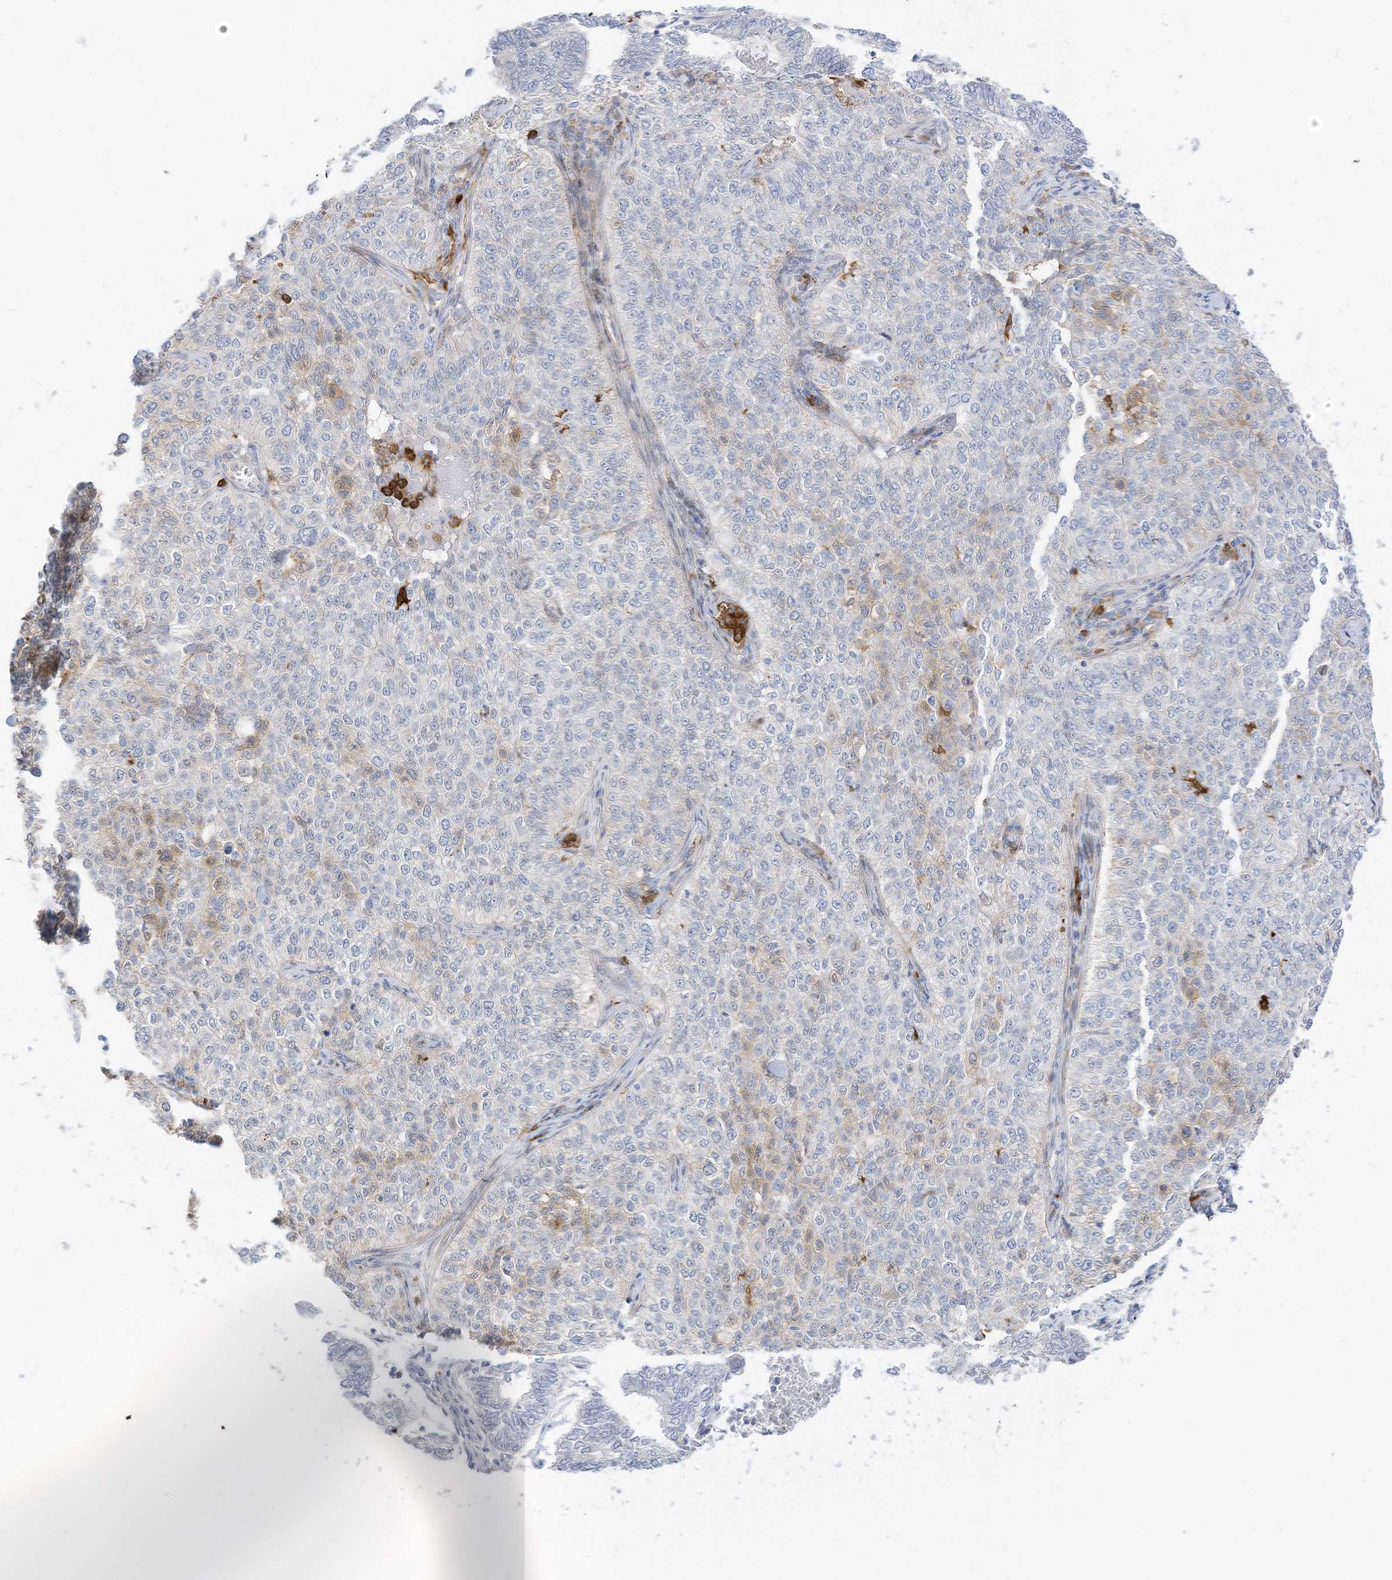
{"staining": {"intensity": "negative", "quantity": "none", "location": "none"}, "tissue": "cervical cancer", "cell_type": "Tumor cells", "image_type": "cancer", "snomed": [{"axis": "morphology", "description": "Squamous cell carcinoma, NOS"}, {"axis": "topography", "description": "Cervix"}], "caption": "Immunohistochemistry (IHC) image of neoplastic tissue: human cervical squamous cell carcinoma stained with DAB (3,3'-diaminobenzidine) reveals no significant protein staining in tumor cells.", "gene": "ATP13A1", "patient": {"sex": "female", "age": 35}}